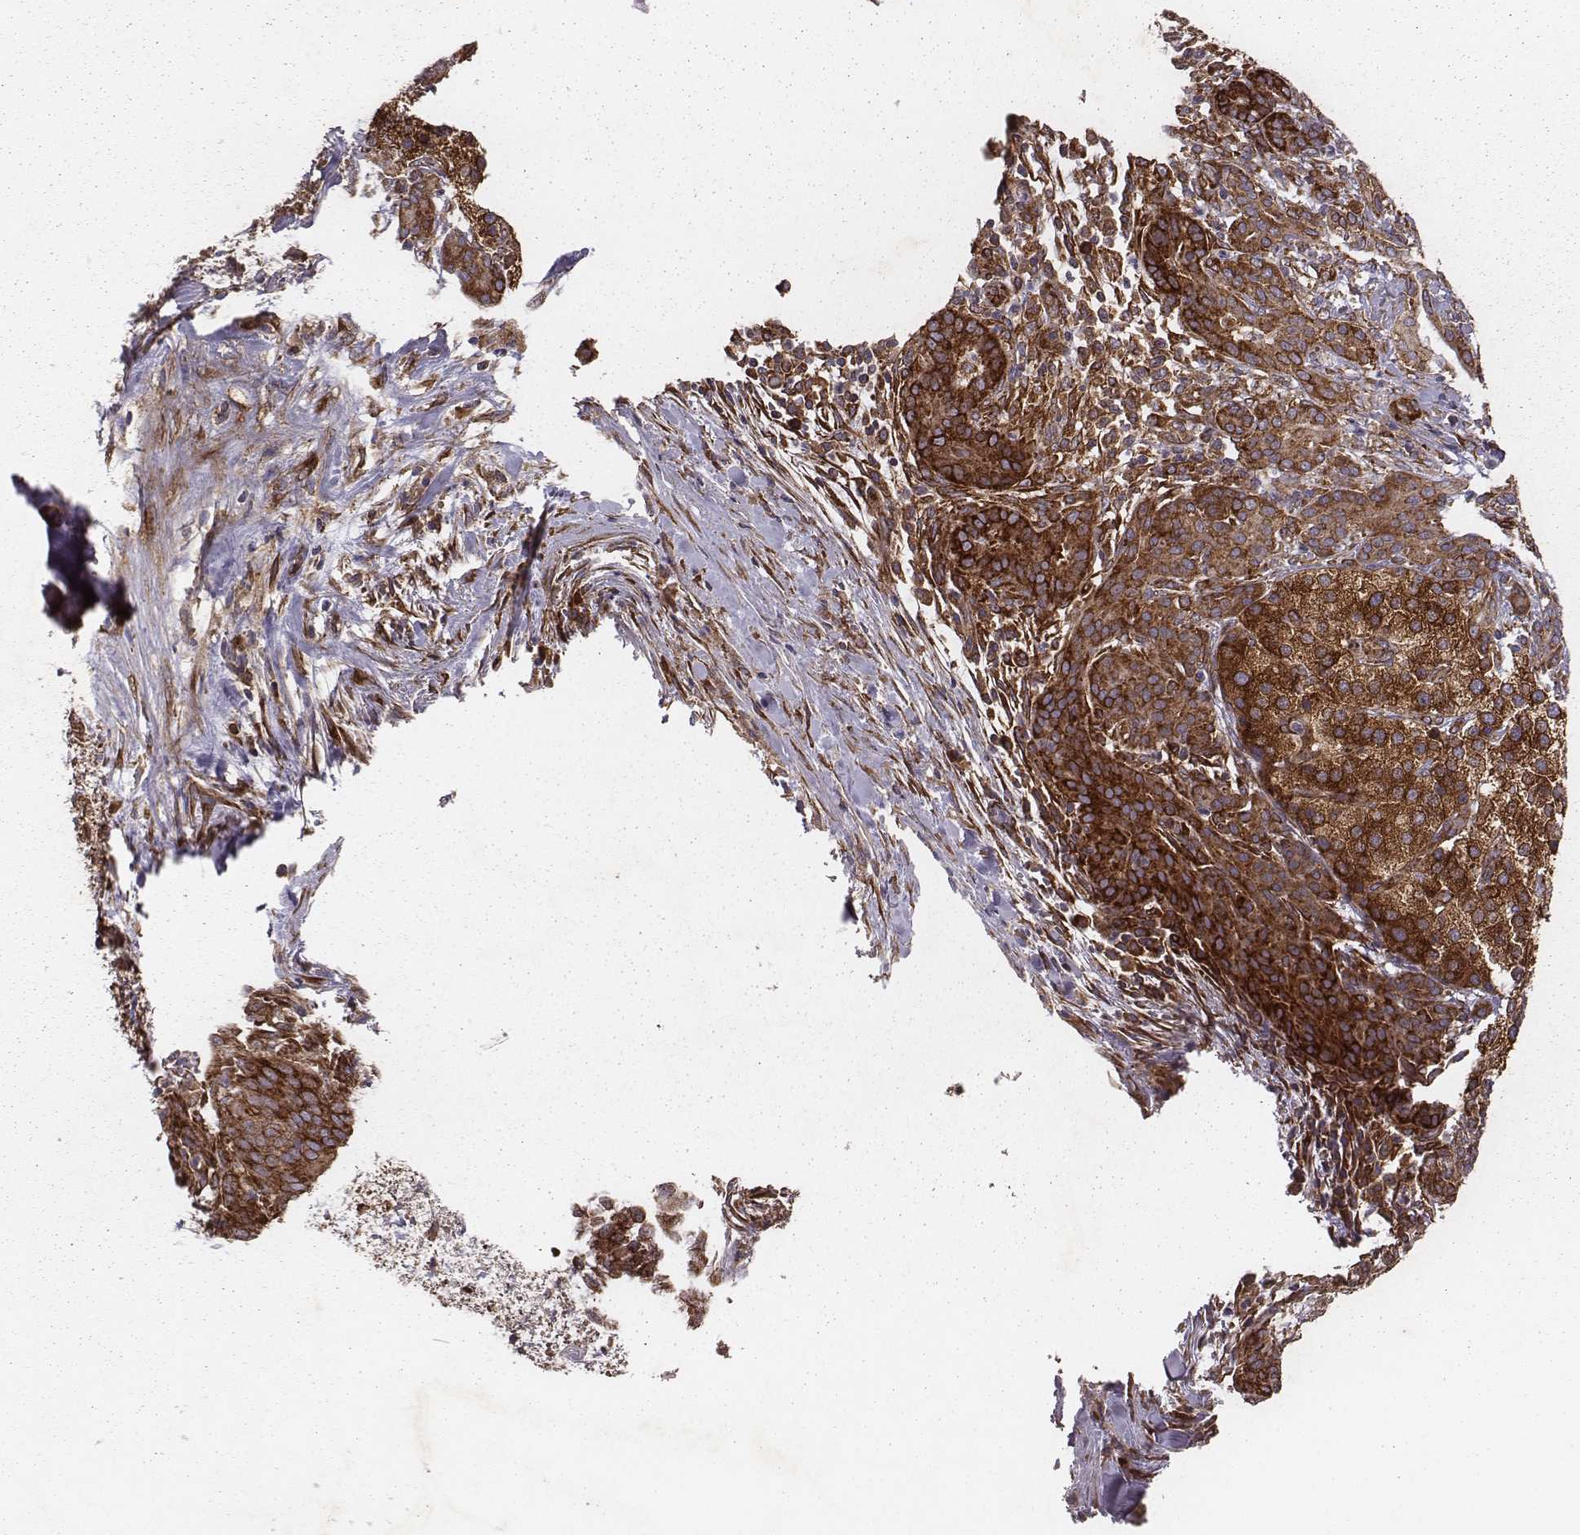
{"staining": {"intensity": "strong", "quantity": ">75%", "location": "cytoplasmic/membranous"}, "tissue": "pancreatic cancer", "cell_type": "Tumor cells", "image_type": "cancer", "snomed": [{"axis": "morphology", "description": "Adenocarcinoma, NOS"}, {"axis": "topography", "description": "Pancreas"}], "caption": "The image demonstrates staining of pancreatic adenocarcinoma, revealing strong cytoplasmic/membranous protein staining (brown color) within tumor cells.", "gene": "TXLNA", "patient": {"sex": "male", "age": 44}}